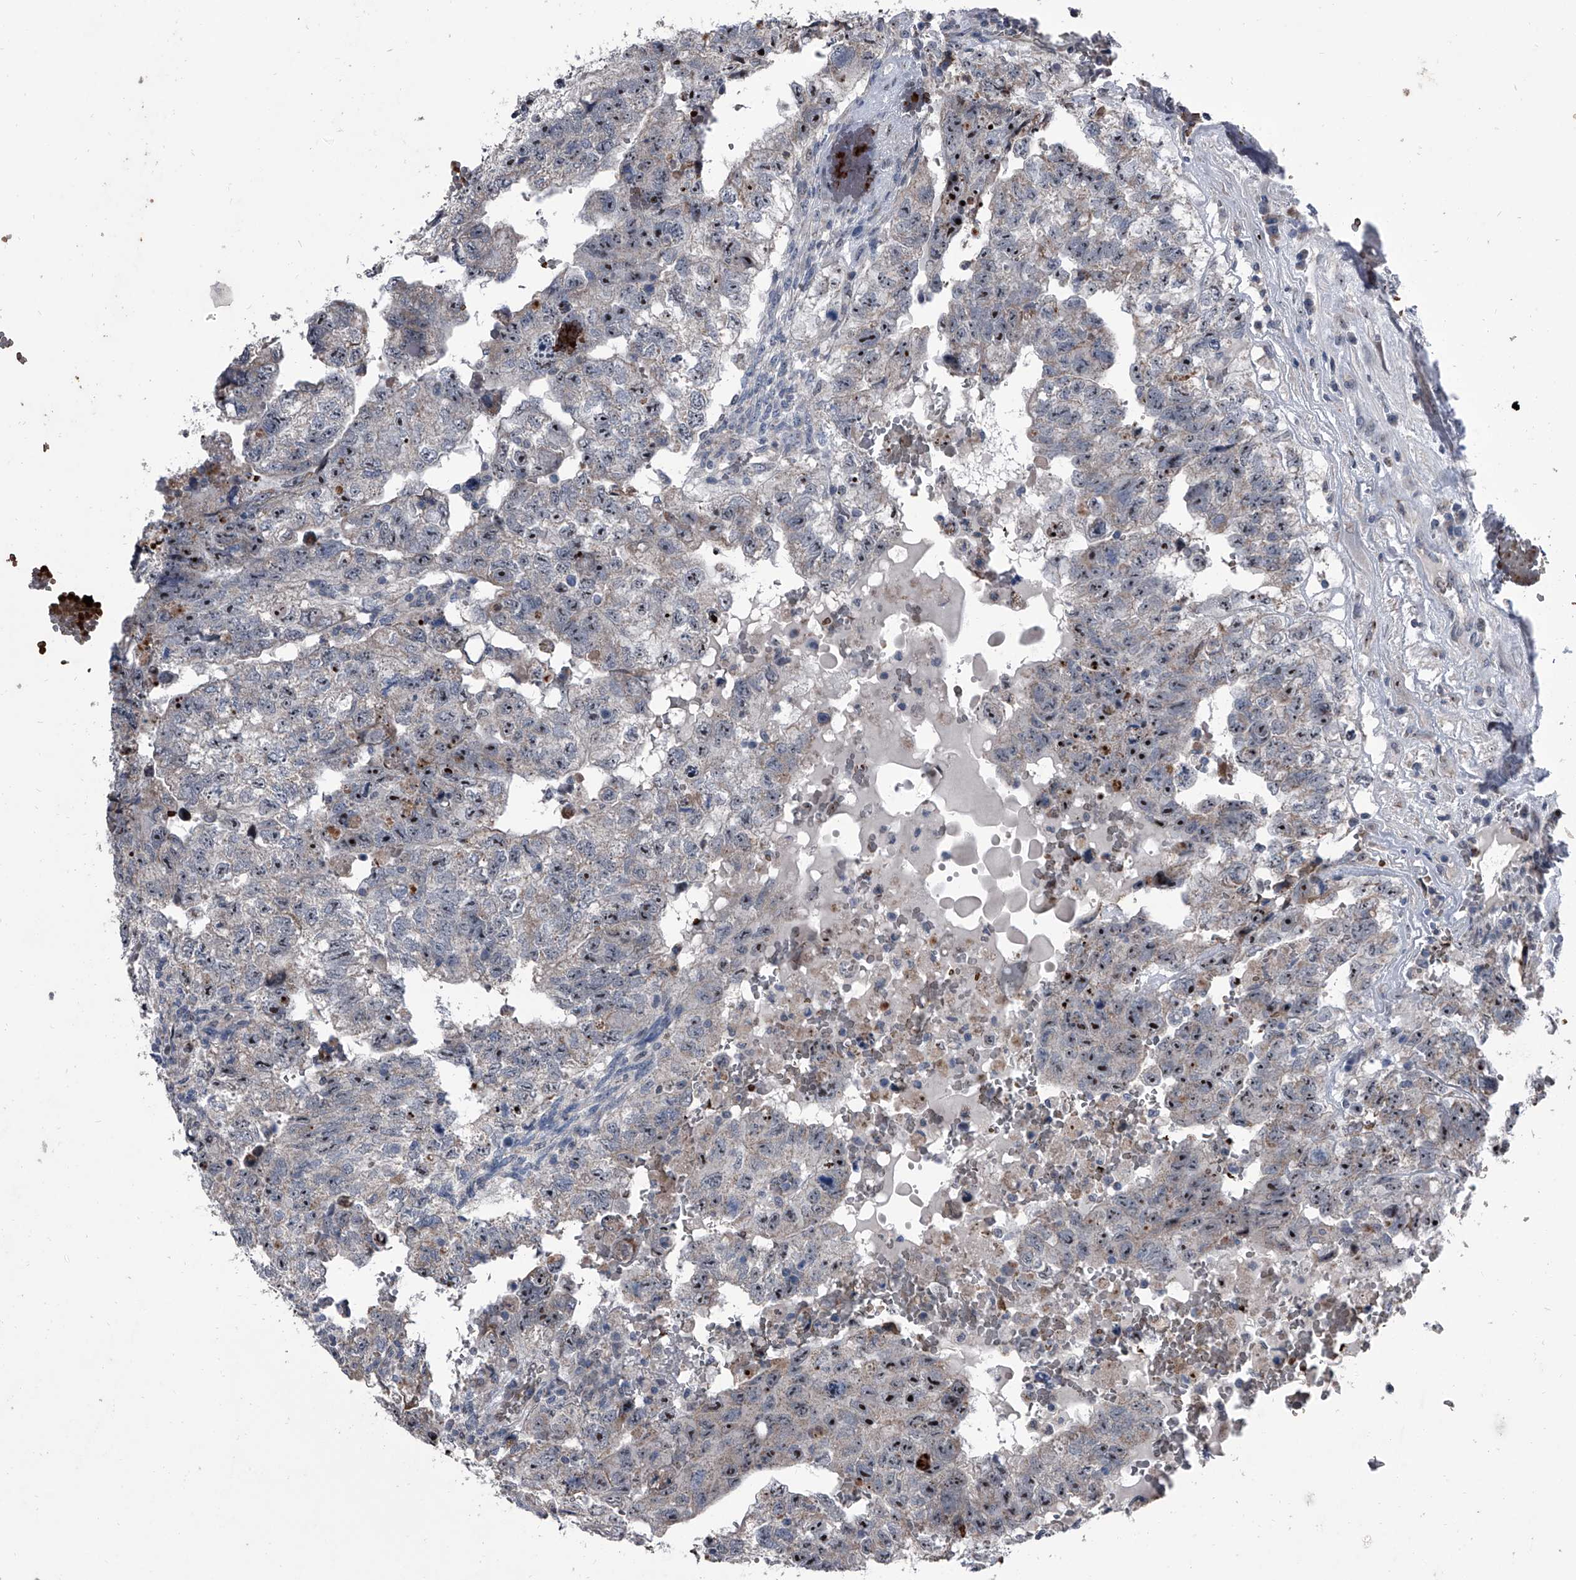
{"staining": {"intensity": "moderate", "quantity": ">75%", "location": "nuclear"}, "tissue": "testis cancer", "cell_type": "Tumor cells", "image_type": "cancer", "snomed": [{"axis": "morphology", "description": "Carcinoma, Embryonal, NOS"}, {"axis": "topography", "description": "Testis"}], "caption": "Immunohistochemistry (IHC) (DAB) staining of human testis cancer (embryonal carcinoma) demonstrates moderate nuclear protein expression in approximately >75% of tumor cells. Nuclei are stained in blue.", "gene": "CEP85L", "patient": {"sex": "male", "age": 36}}